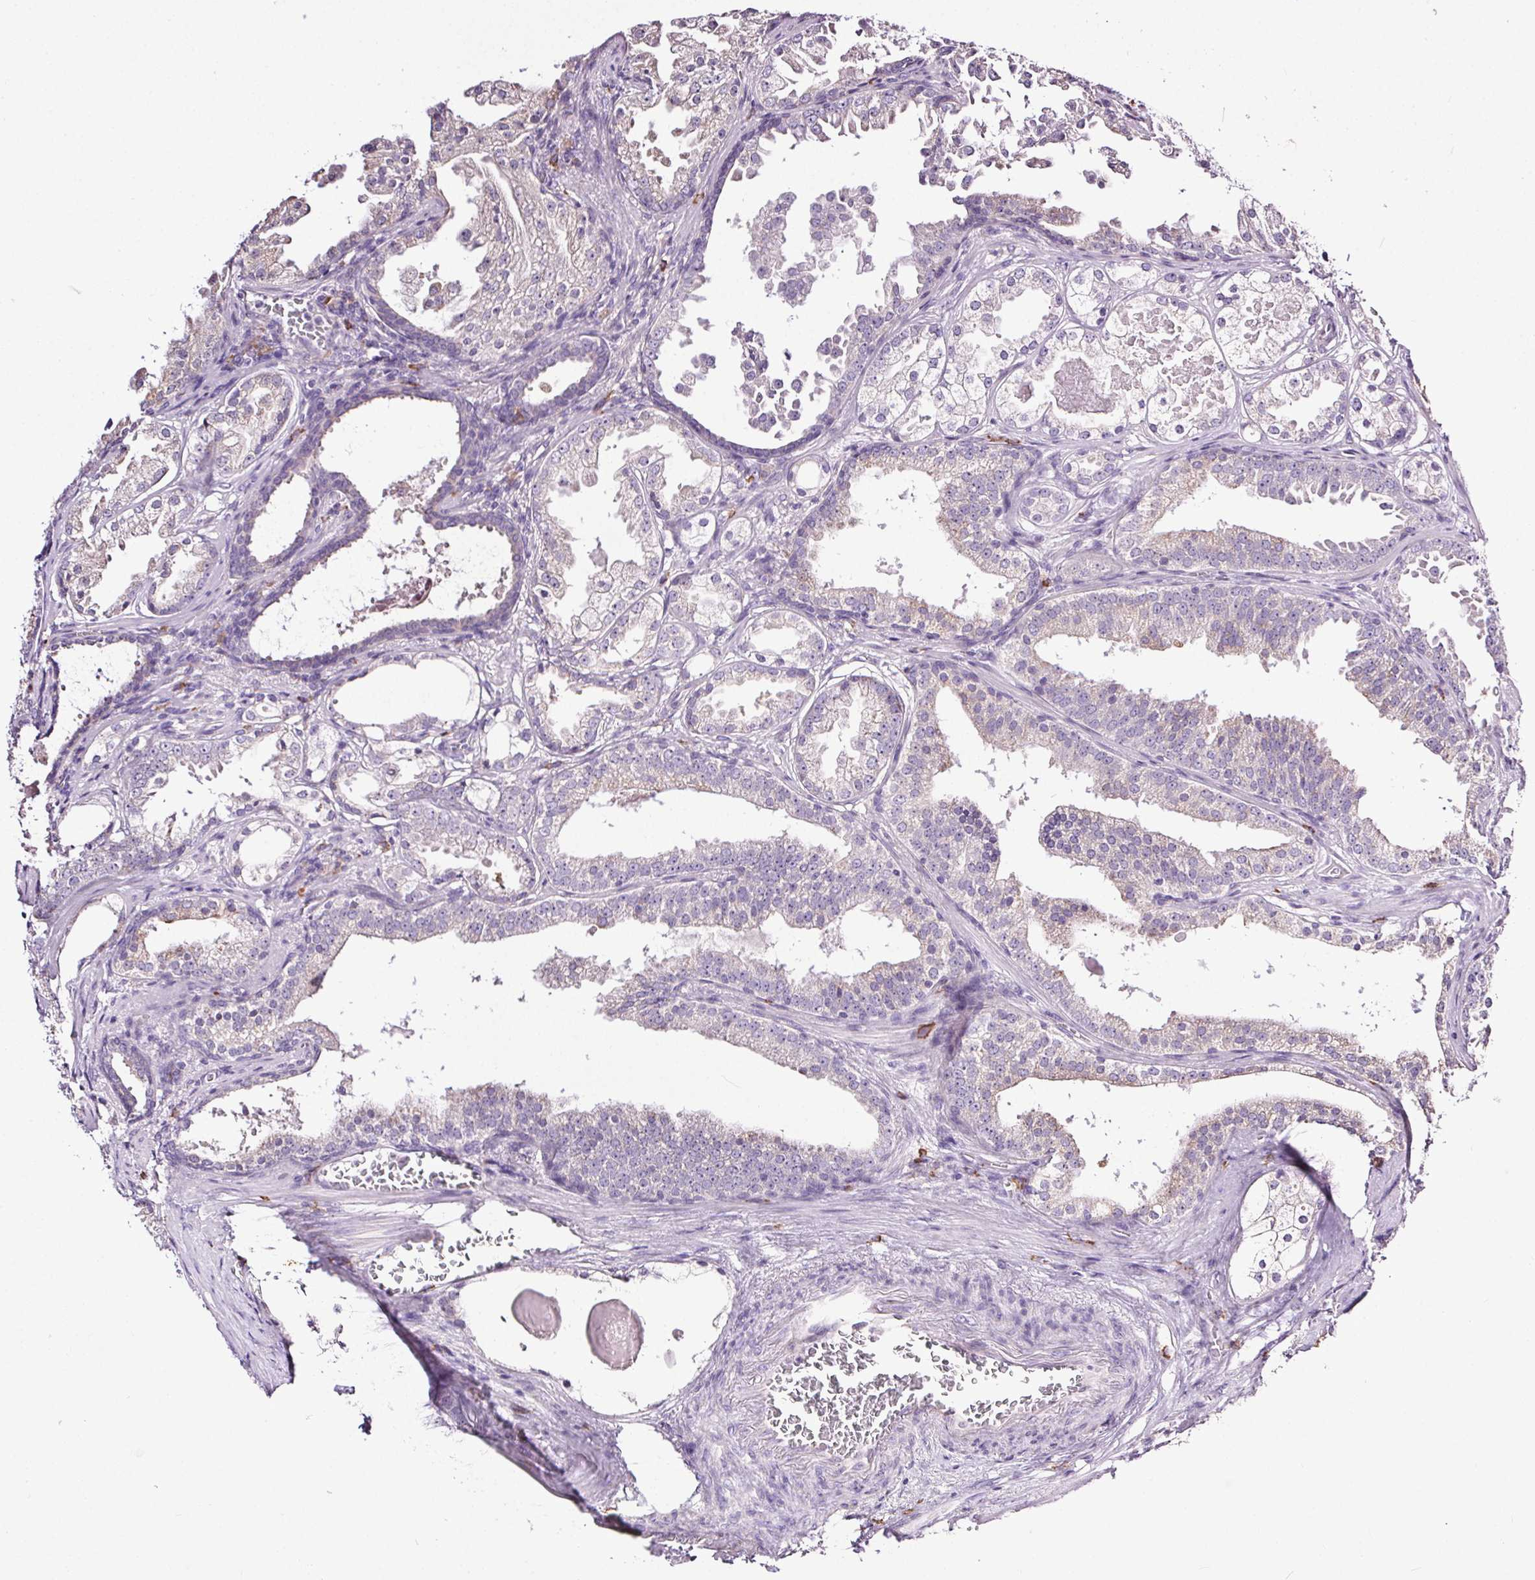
{"staining": {"intensity": "negative", "quantity": "none", "location": "none"}, "tissue": "prostate cancer", "cell_type": "Tumor cells", "image_type": "cancer", "snomed": [{"axis": "morphology", "description": "Adenocarcinoma, Low grade"}, {"axis": "topography", "description": "Prostate"}], "caption": "Immunohistochemical staining of adenocarcinoma (low-grade) (prostate) displays no significant expression in tumor cells.", "gene": "SNX31", "patient": {"sex": "male", "age": 65}}